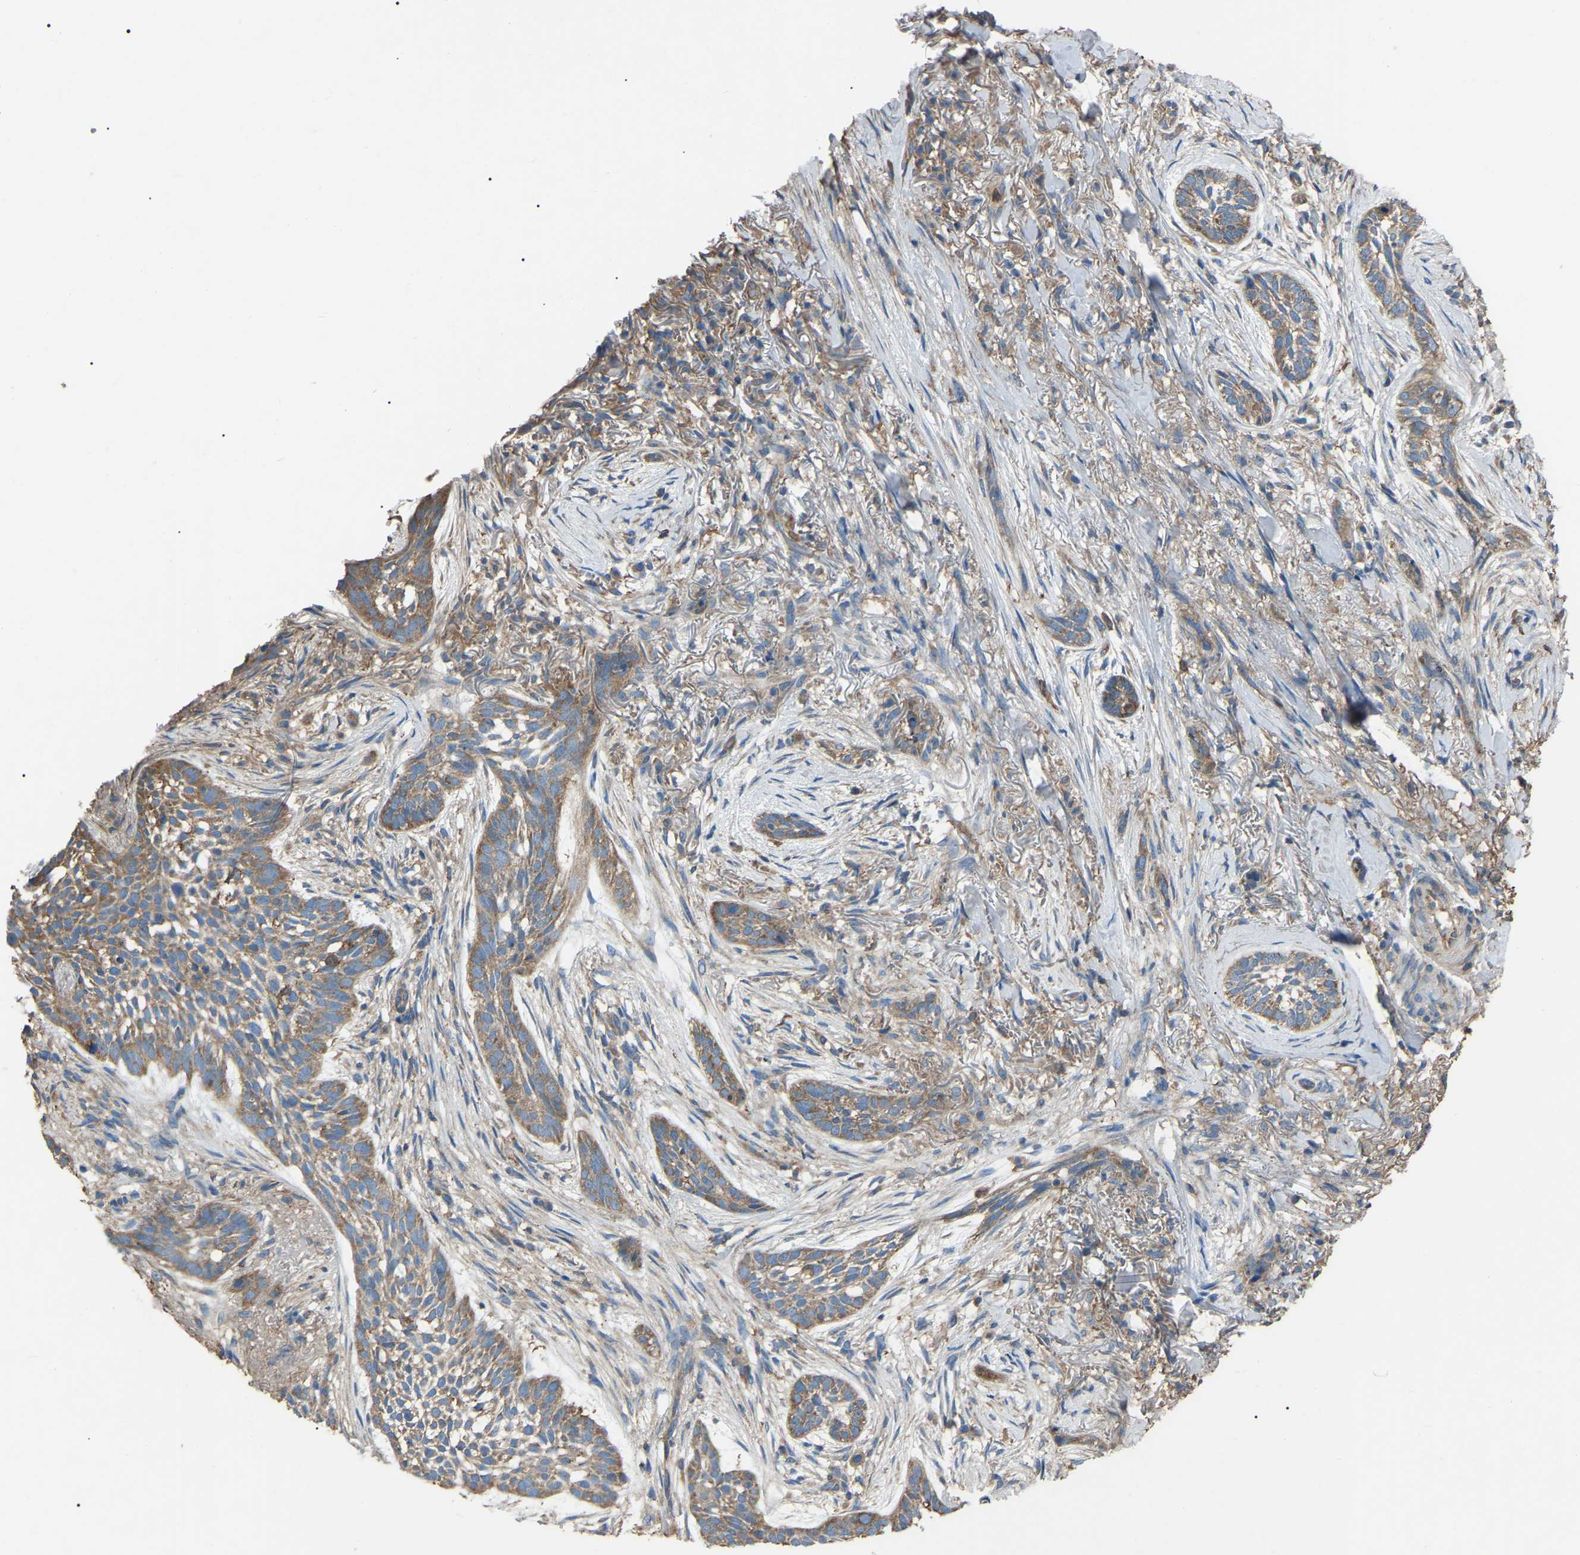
{"staining": {"intensity": "moderate", "quantity": ">75%", "location": "cytoplasmic/membranous"}, "tissue": "skin cancer", "cell_type": "Tumor cells", "image_type": "cancer", "snomed": [{"axis": "morphology", "description": "Basal cell carcinoma"}, {"axis": "topography", "description": "Skin"}], "caption": "Immunohistochemical staining of human basal cell carcinoma (skin) reveals medium levels of moderate cytoplasmic/membranous positivity in approximately >75% of tumor cells. (DAB IHC, brown staining for protein, blue staining for nuclei).", "gene": "AIMP1", "patient": {"sex": "female", "age": 88}}